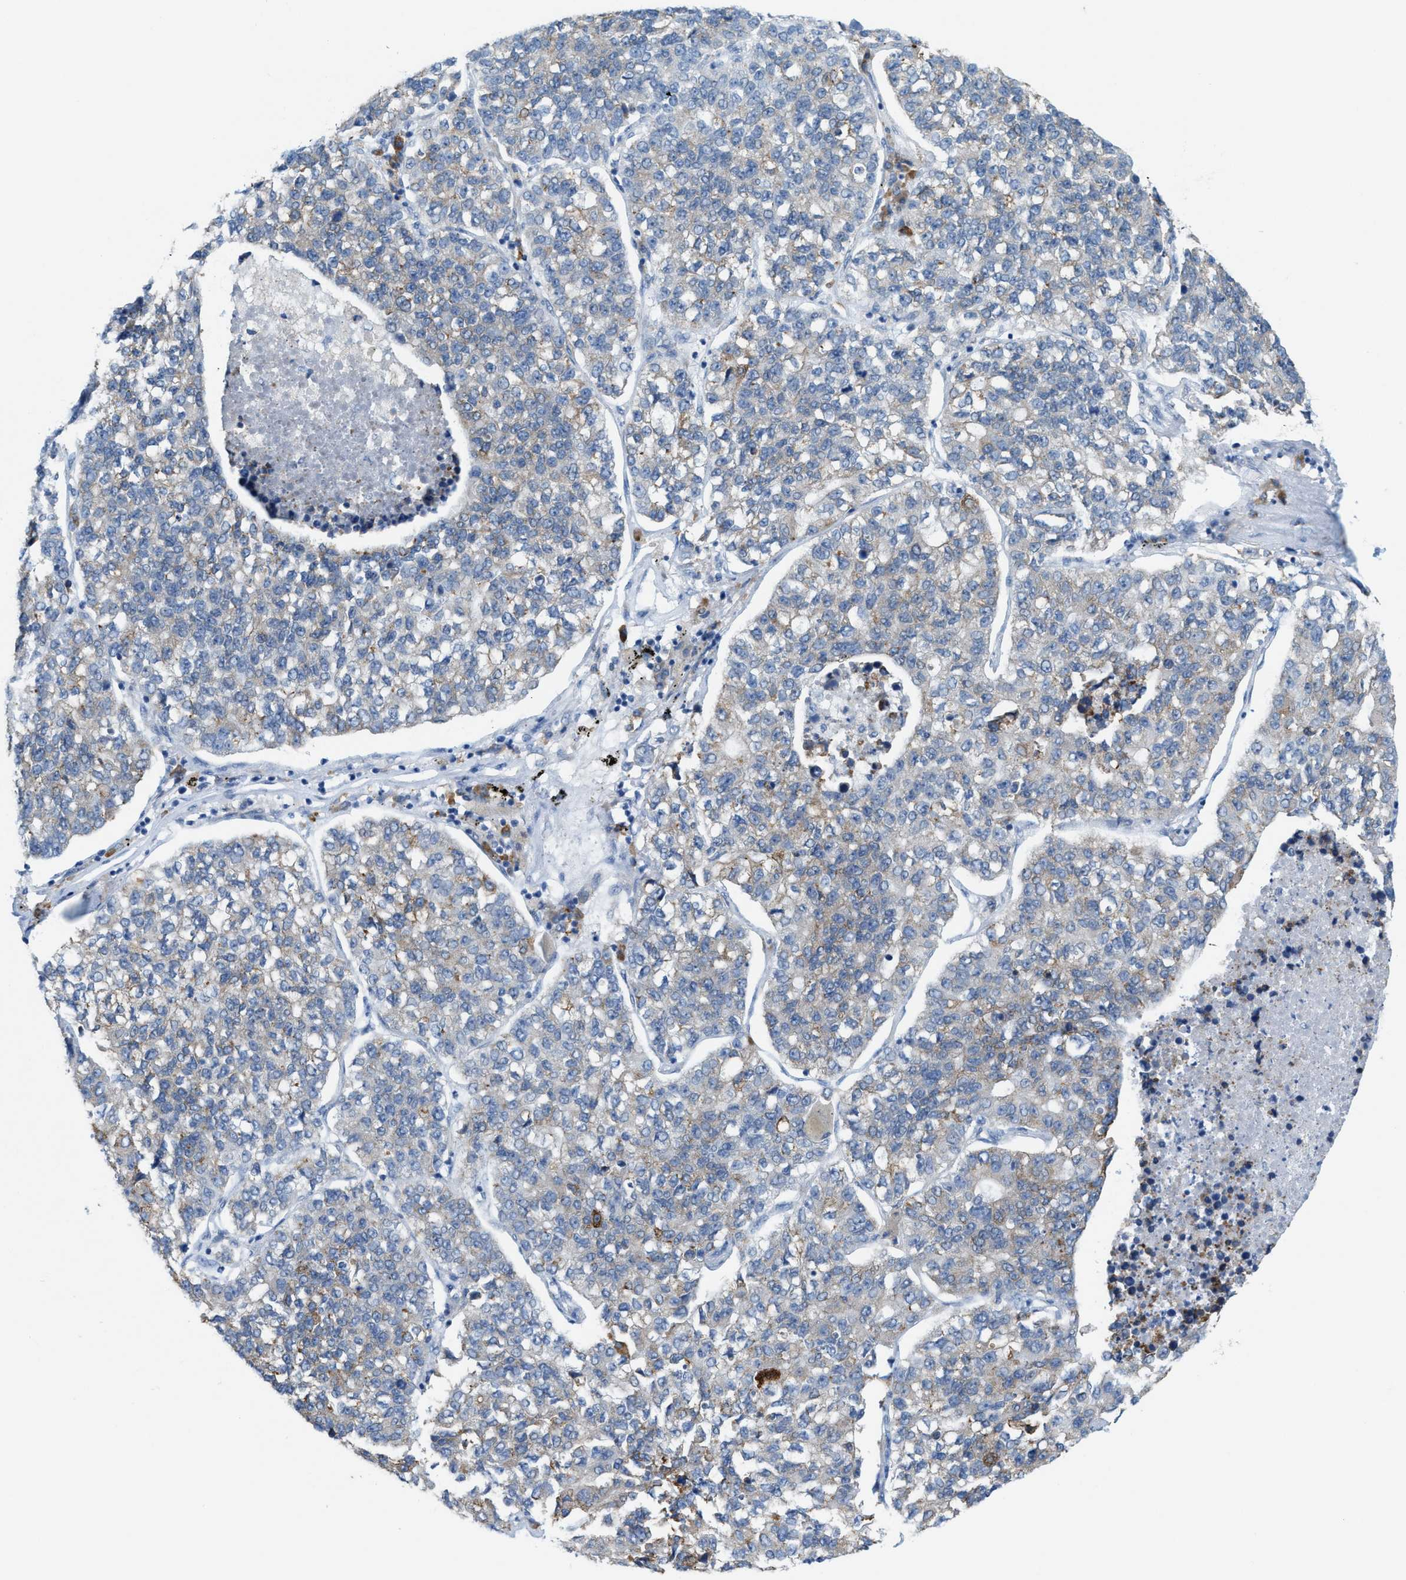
{"staining": {"intensity": "weak", "quantity": "<25%", "location": "cytoplasmic/membranous"}, "tissue": "lung cancer", "cell_type": "Tumor cells", "image_type": "cancer", "snomed": [{"axis": "morphology", "description": "Adenocarcinoma, NOS"}, {"axis": "topography", "description": "Lung"}], "caption": "Tumor cells are negative for protein expression in human lung cancer (adenocarcinoma).", "gene": "KIFC3", "patient": {"sex": "male", "age": 49}}